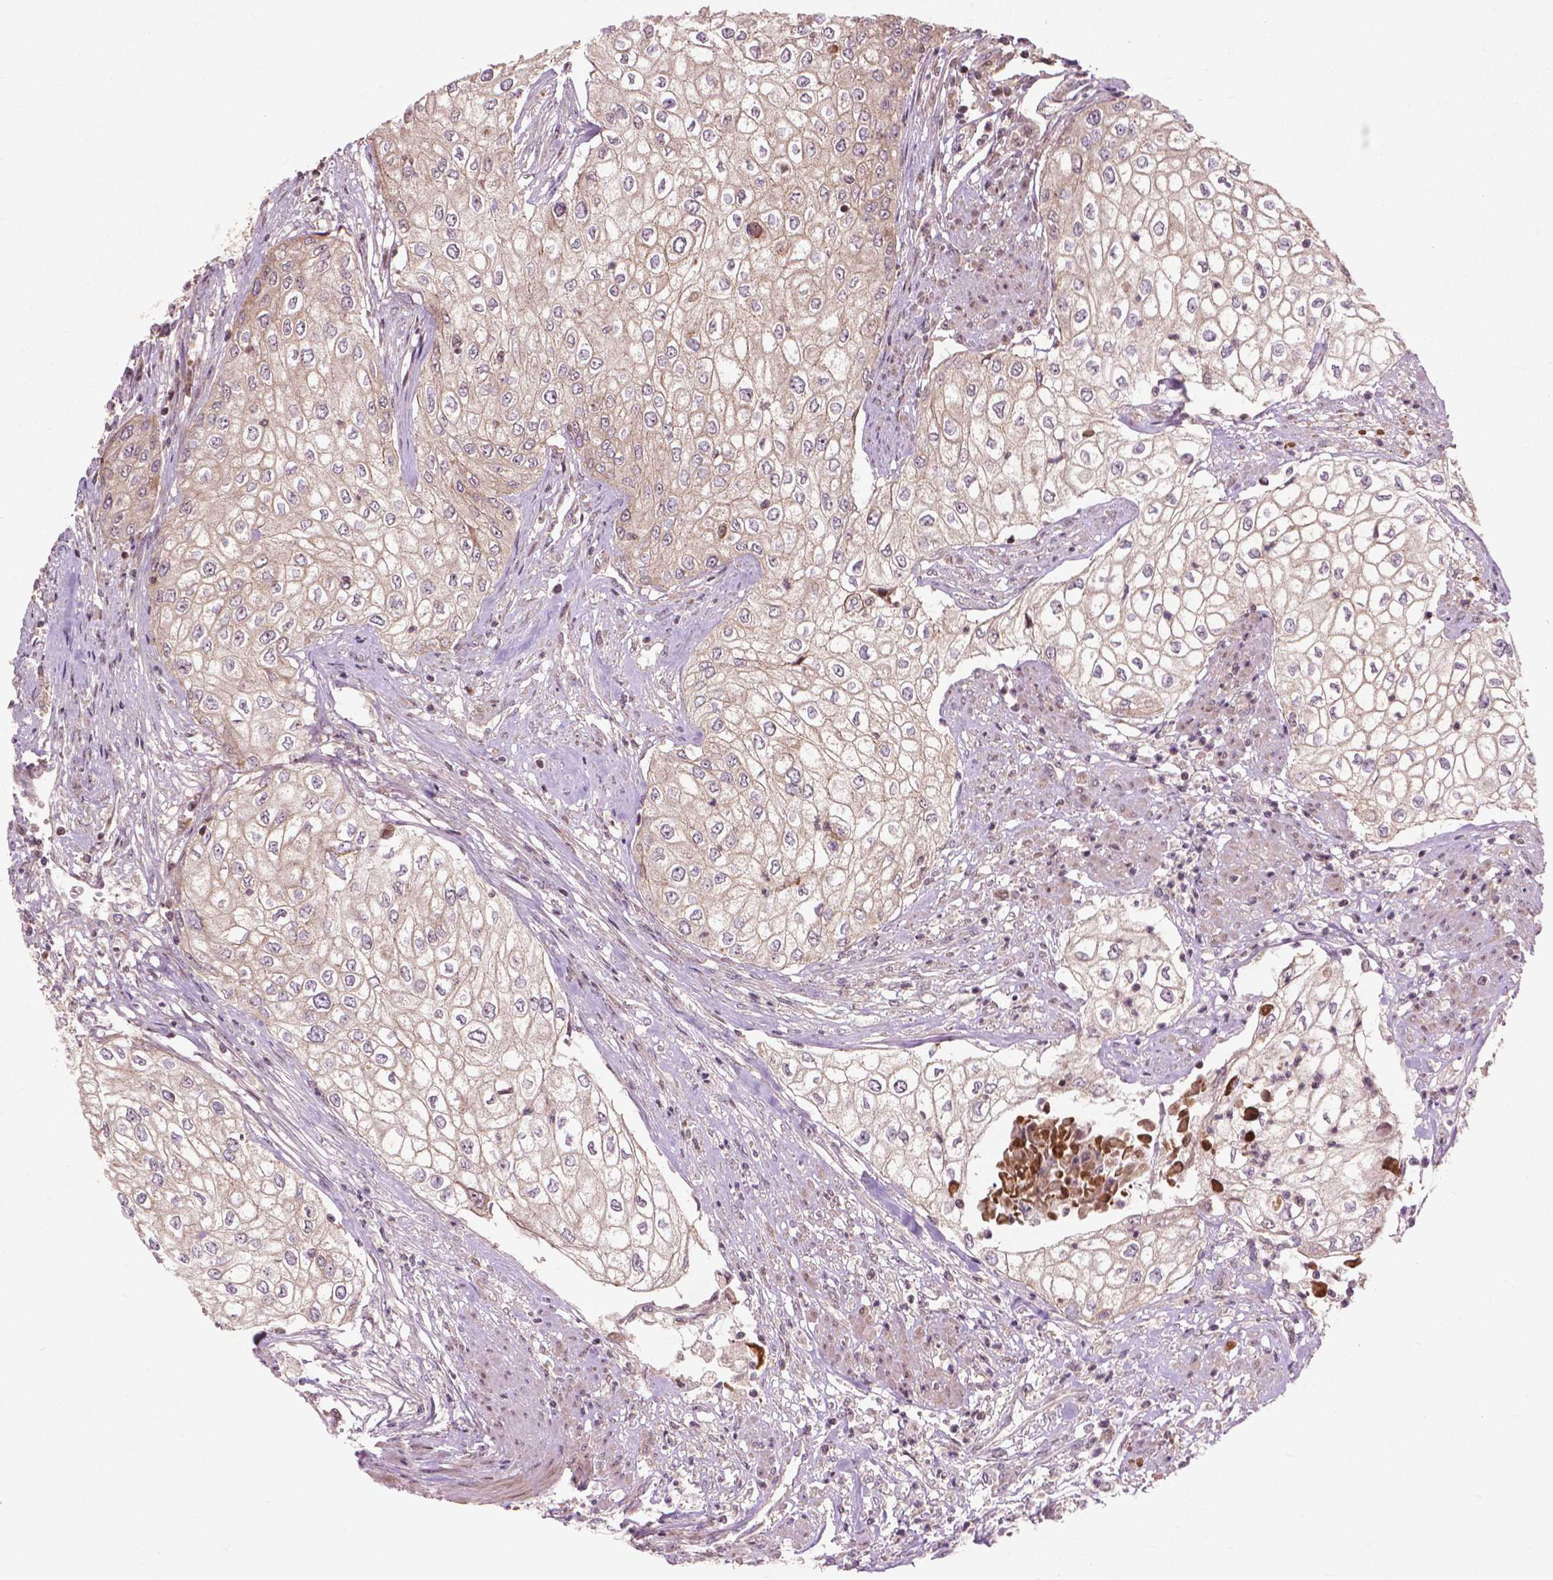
{"staining": {"intensity": "weak", "quantity": ">75%", "location": "cytoplasmic/membranous"}, "tissue": "urothelial cancer", "cell_type": "Tumor cells", "image_type": "cancer", "snomed": [{"axis": "morphology", "description": "Urothelial carcinoma, High grade"}, {"axis": "topography", "description": "Urinary bladder"}], "caption": "Urothelial cancer stained with IHC shows weak cytoplasmic/membranous staining in approximately >75% of tumor cells. Using DAB (brown) and hematoxylin (blue) stains, captured at high magnification using brightfield microscopy.", "gene": "B3GALNT2", "patient": {"sex": "male", "age": 62}}